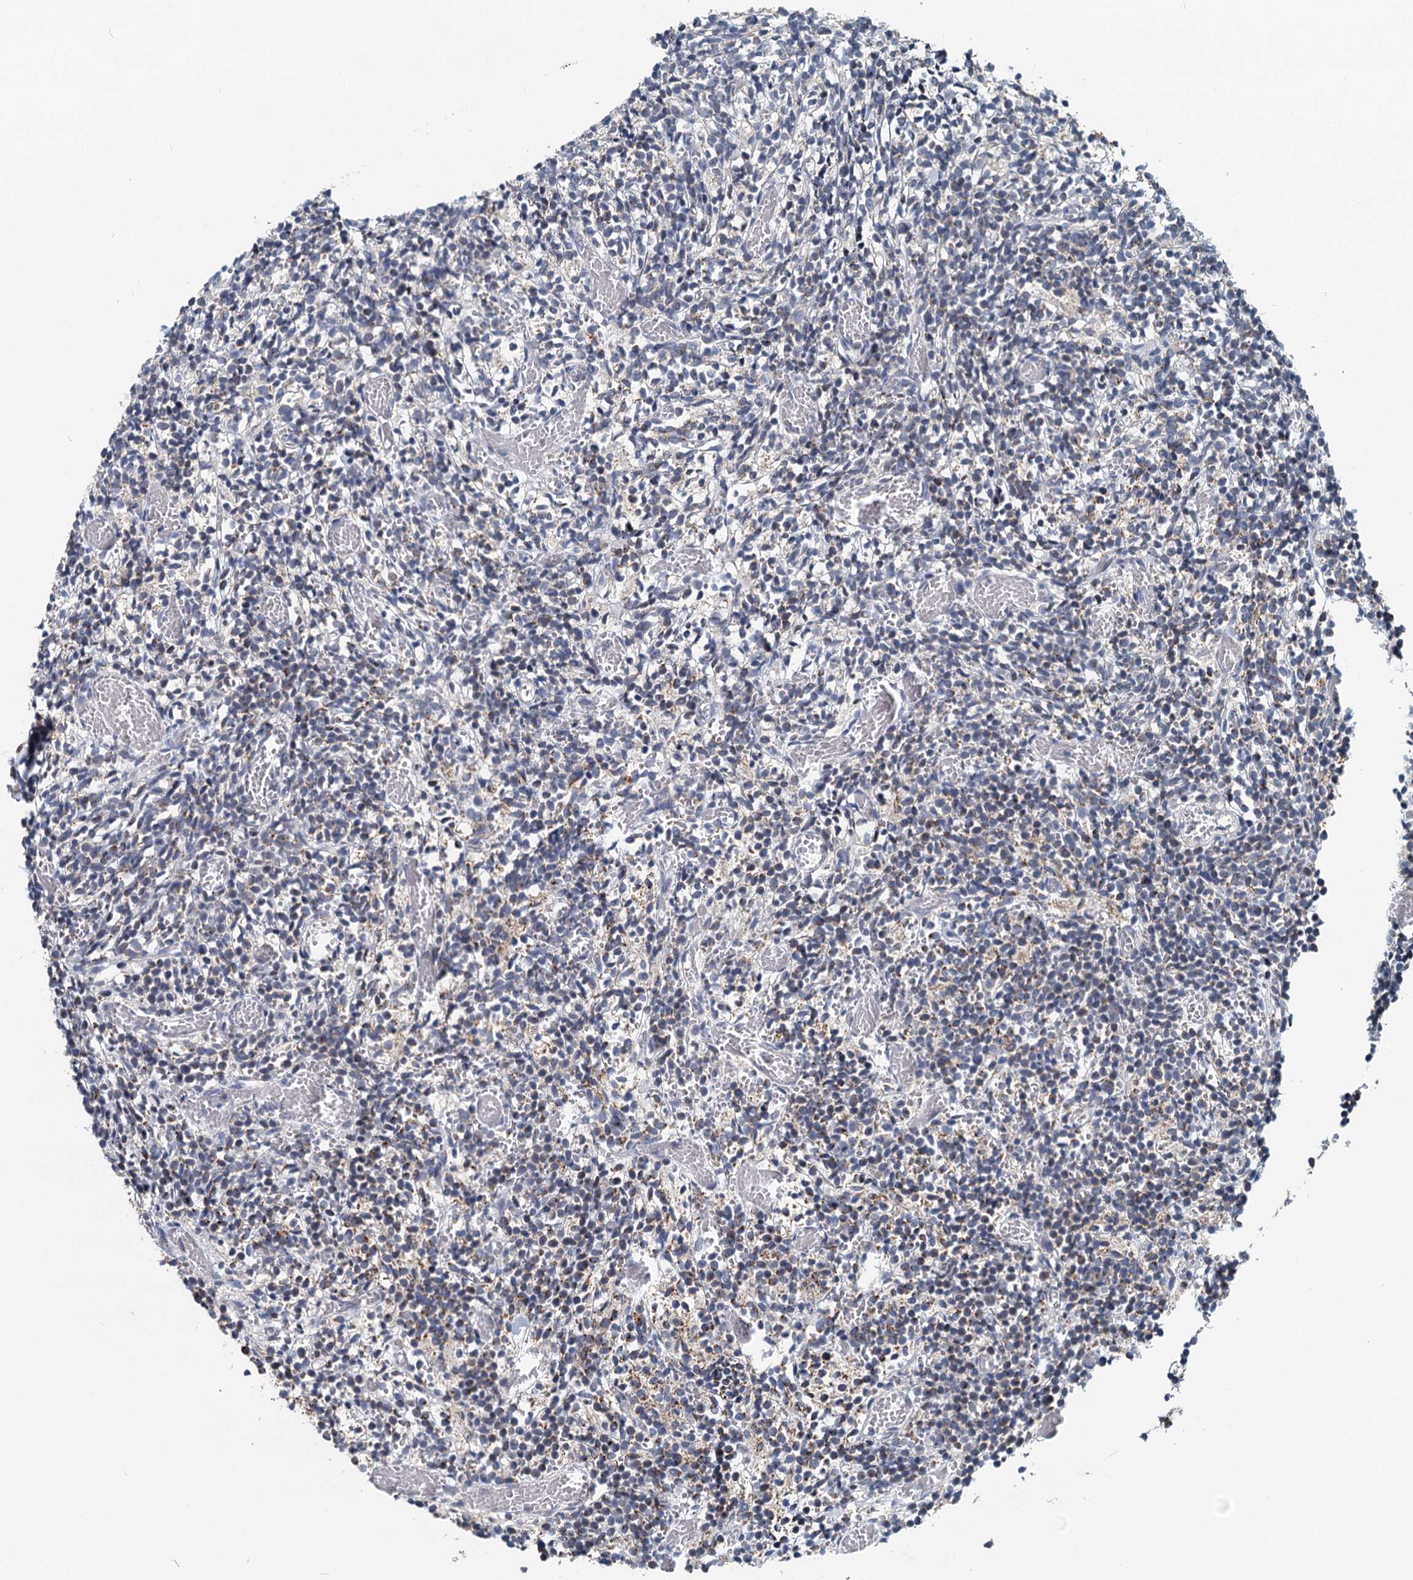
{"staining": {"intensity": "moderate", "quantity": "<25%", "location": "cytoplasmic/membranous"}, "tissue": "glioma", "cell_type": "Tumor cells", "image_type": "cancer", "snomed": [{"axis": "morphology", "description": "Glioma, malignant, Low grade"}, {"axis": "topography", "description": "Brain"}], "caption": "DAB immunohistochemical staining of low-grade glioma (malignant) shows moderate cytoplasmic/membranous protein staining in about <25% of tumor cells.", "gene": "RITA1", "patient": {"sex": "female", "age": 1}}